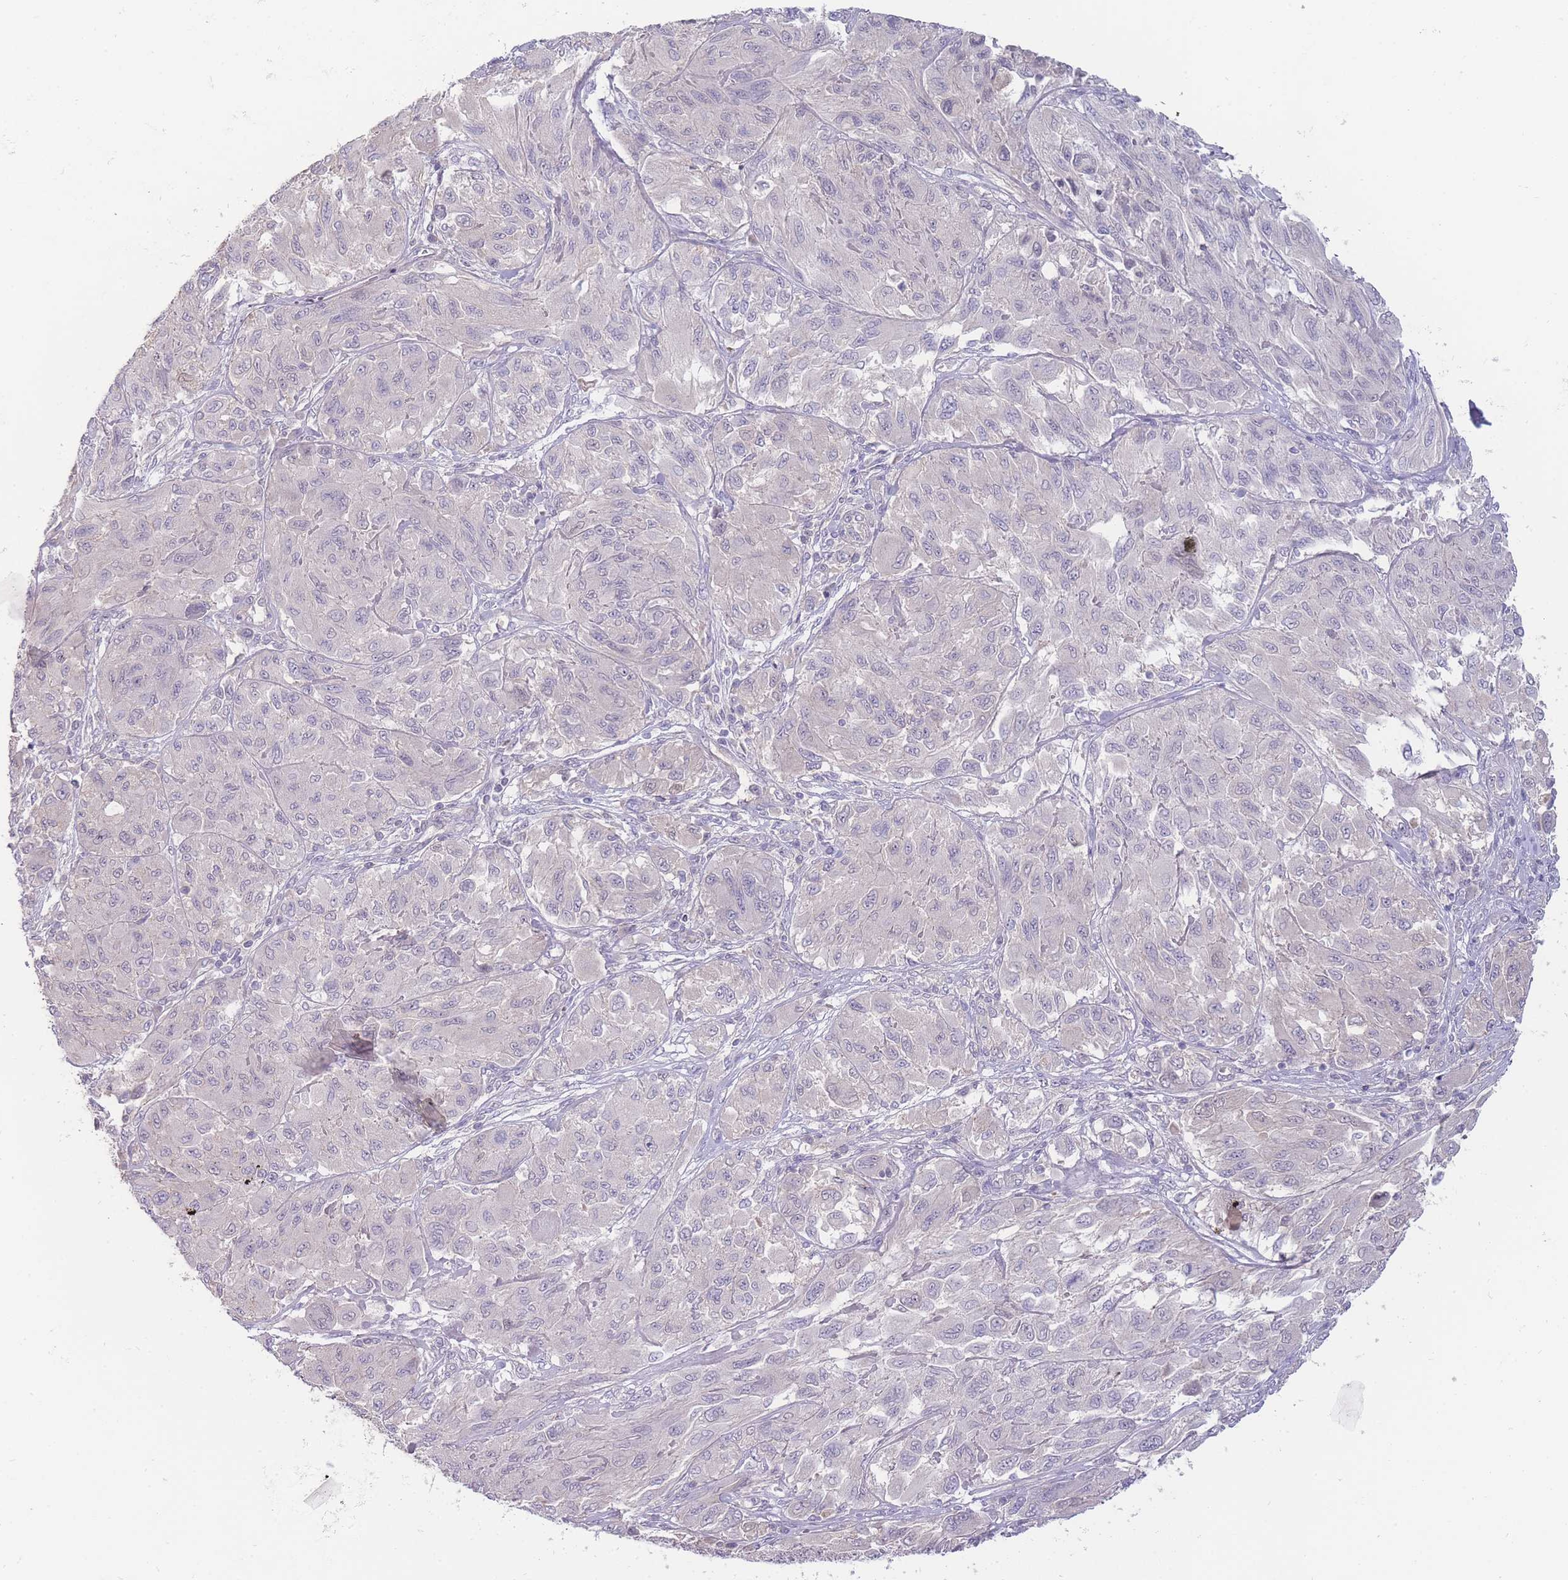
{"staining": {"intensity": "negative", "quantity": "none", "location": "none"}, "tissue": "melanoma", "cell_type": "Tumor cells", "image_type": "cancer", "snomed": [{"axis": "morphology", "description": "Malignant melanoma, NOS"}, {"axis": "topography", "description": "Skin"}], "caption": "Immunohistochemistry (IHC) of human malignant melanoma reveals no positivity in tumor cells.", "gene": "SPHKAP", "patient": {"sex": "female", "age": 91}}